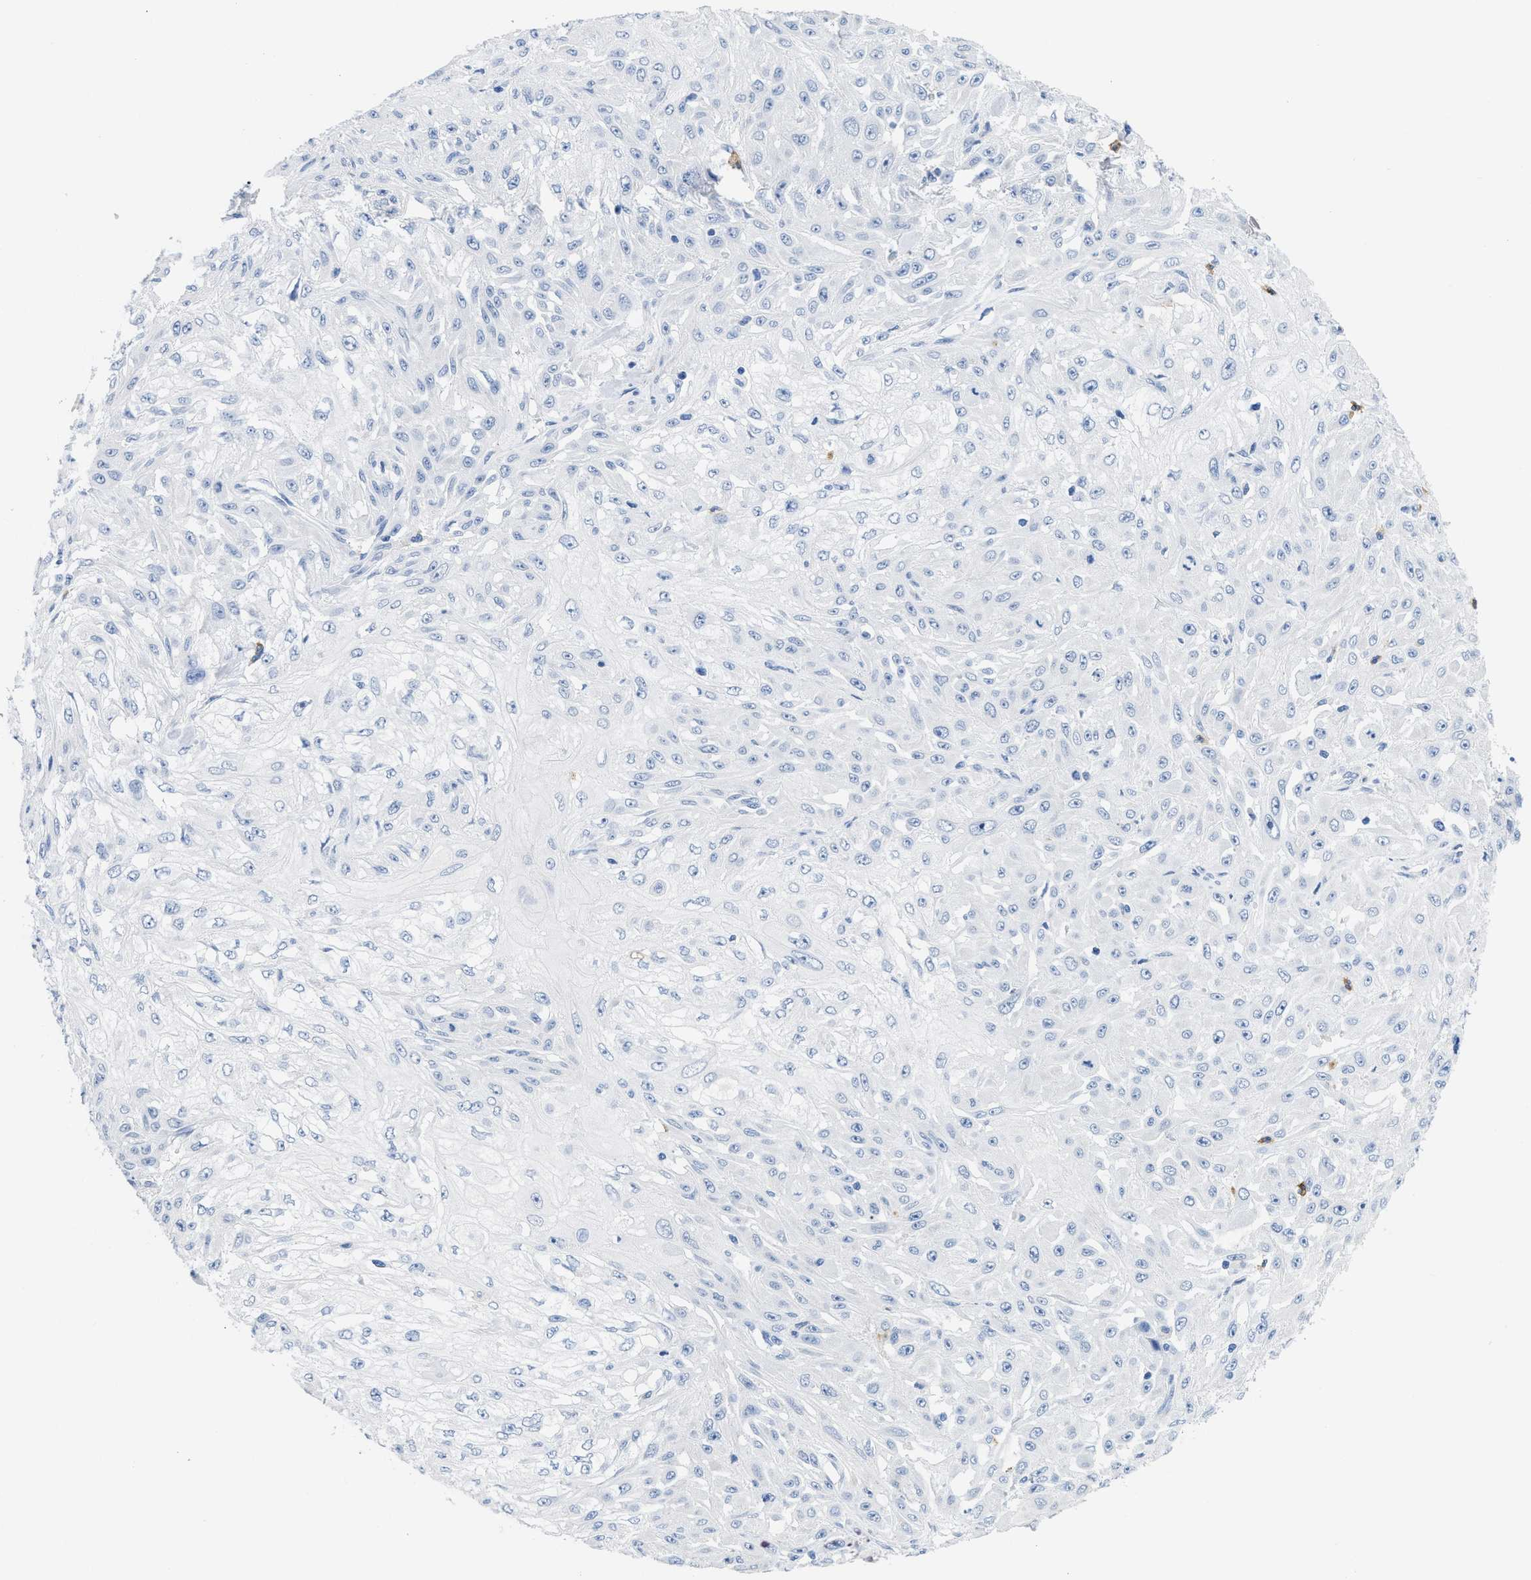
{"staining": {"intensity": "negative", "quantity": "none", "location": "none"}, "tissue": "skin cancer", "cell_type": "Tumor cells", "image_type": "cancer", "snomed": [{"axis": "morphology", "description": "Squamous cell carcinoma, NOS"}, {"axis": "morphology", "description": "Squamous cell carcinoma, metastatic, NOS"}, {"axis": "topography", "description": "Skin"}, {"axis": "topography", "description": "Lymph node"}], "caption": "The micrograph demonstrates no staining of tumor cells in skin cancer. (Stains: DAB (3,3'-diaminobenzidine) immunohistochemistry (IHC) with hematoxylin counter stain, Microscopy: brightfield microscopy at high magnification).", "gene": "CR1", "patient": {"sex": "male", "age": 75}}